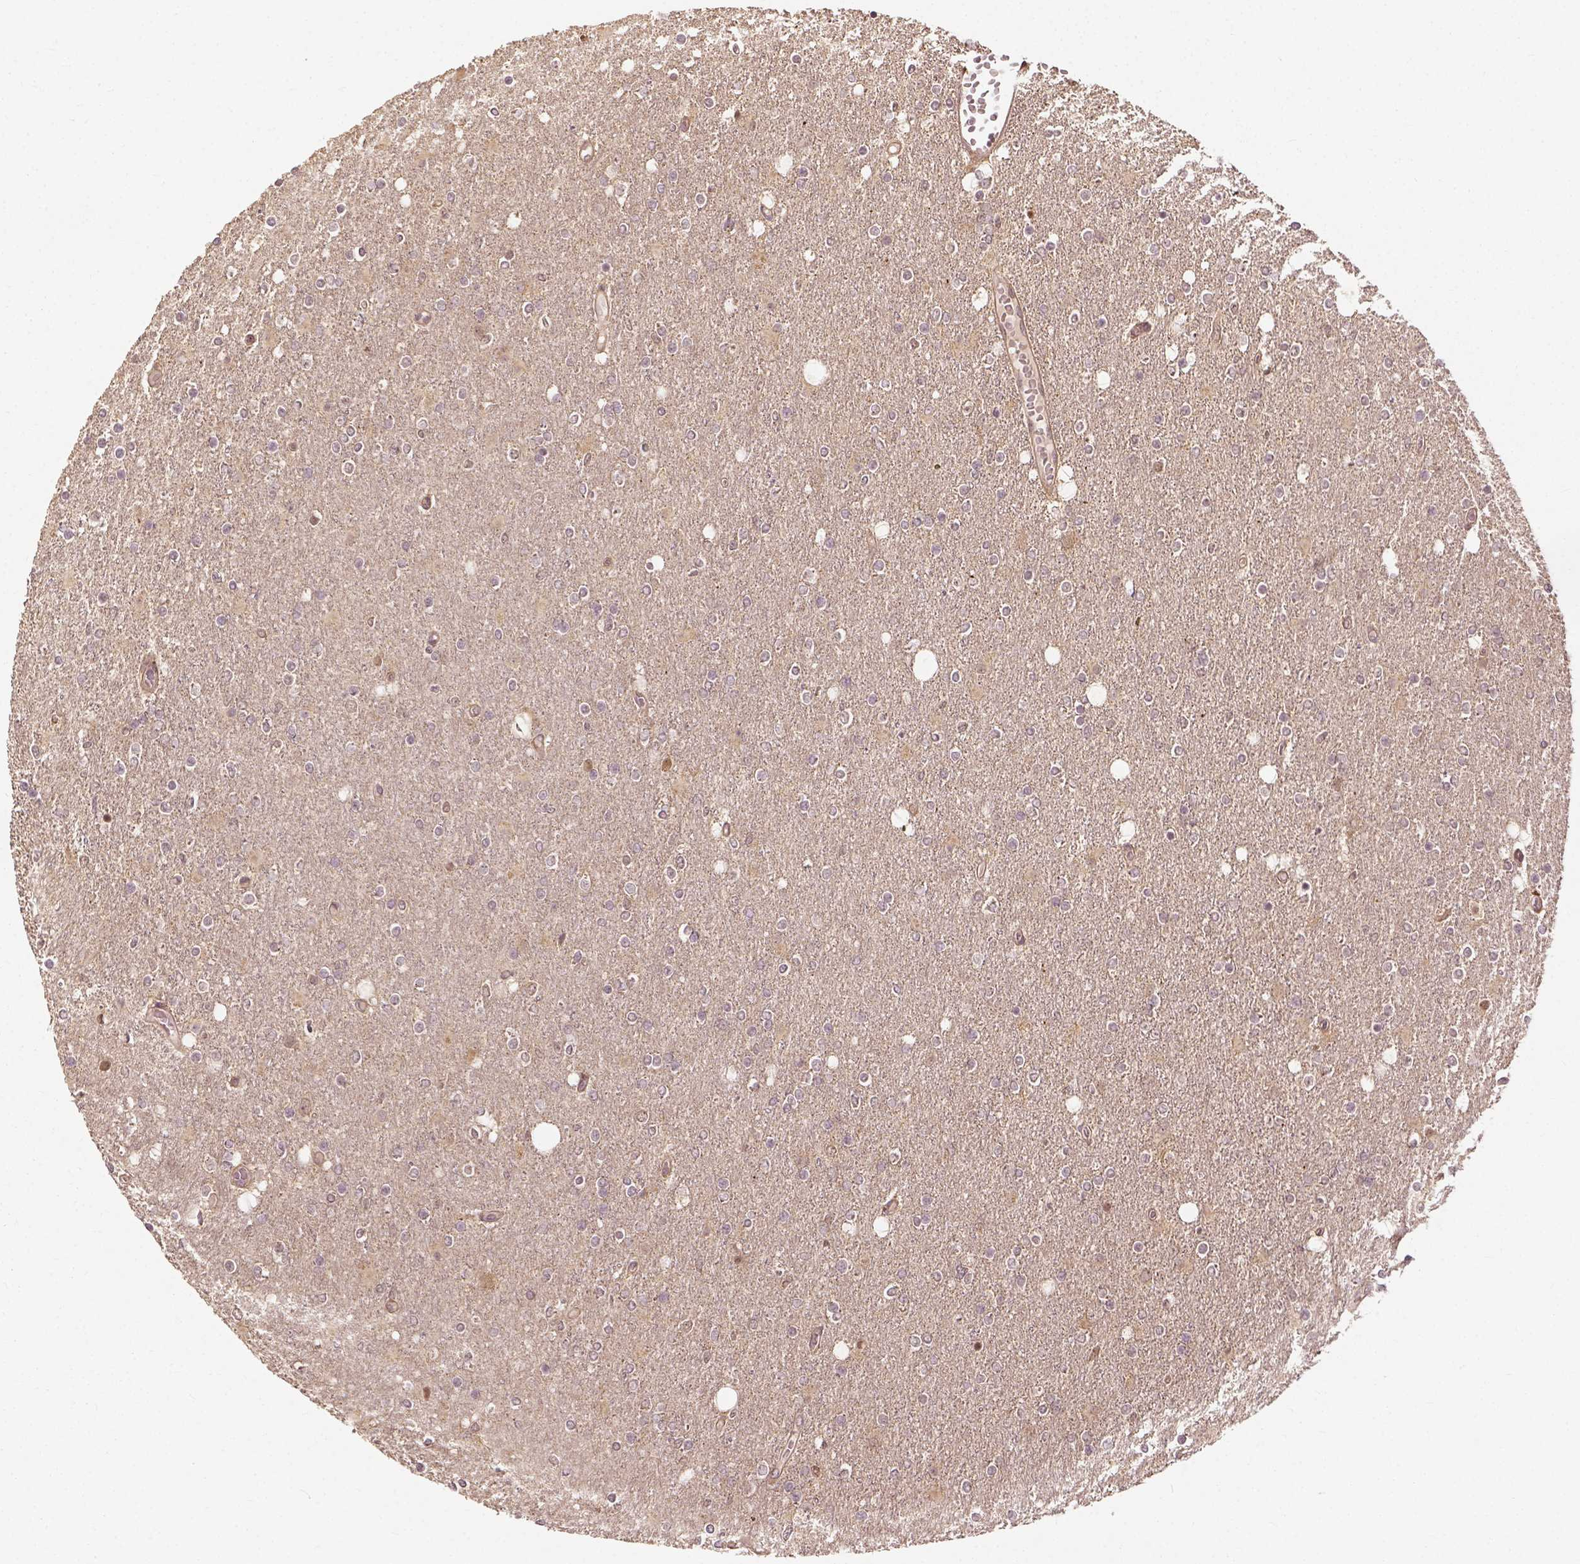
{"staining": {"intensity": "negative", "quantity": "none", "location": "none"}, "tissue": "glioma", "cell_type": "Tumor cells", "image_type": "cancer", "snomed": [{"axis": "morphology", "description": "Glioma, malignant, High grade"}, {"axis": "topography", "description": "Cerebral cortex"}], "caption": "Human glioma stained for a protein using immunohistochemistry displays no expression in tumor cells.", "gene": "VEGFA", "patient": {"sex": "male", "age": 70}}